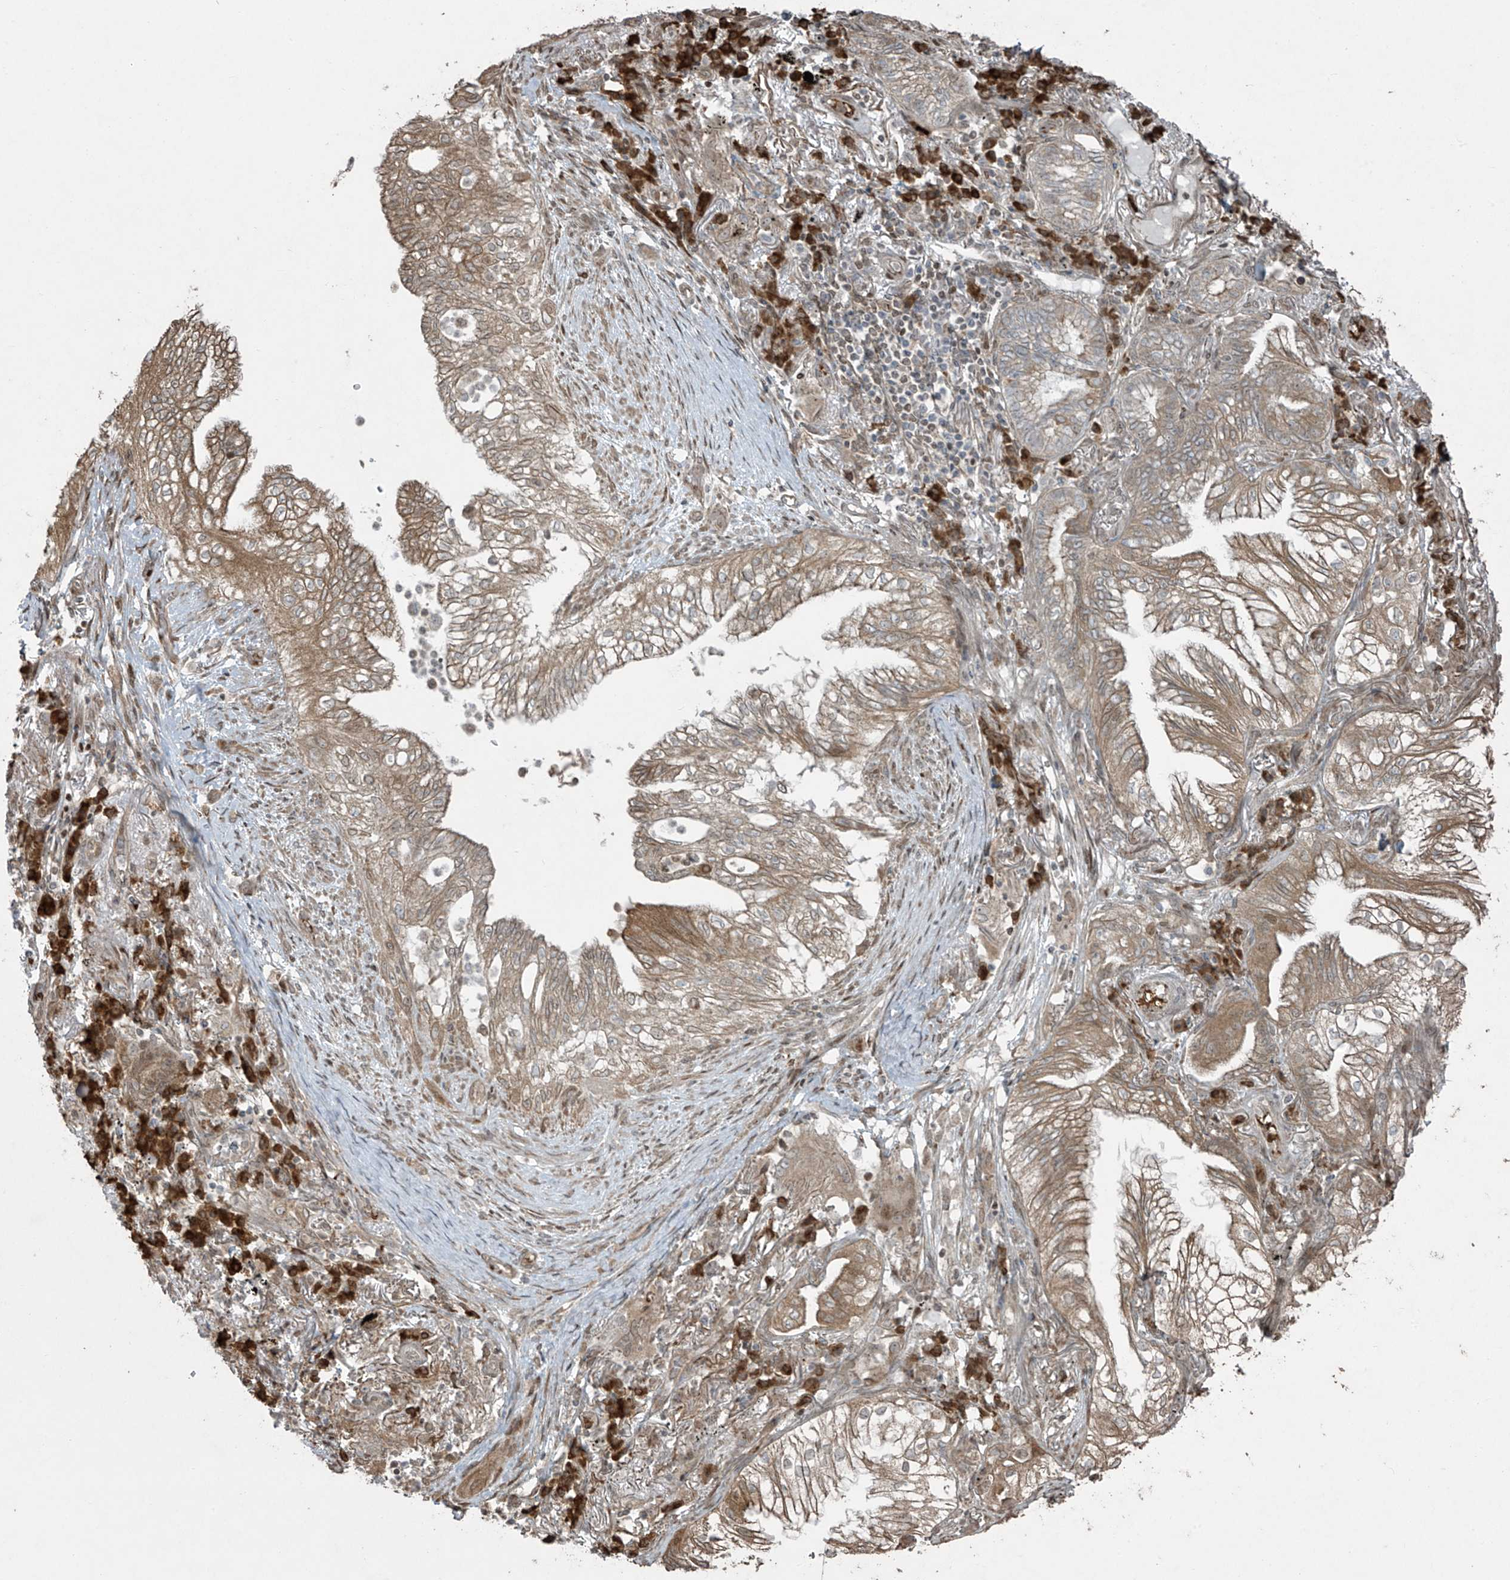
{"staining": {"intensity": "moderate", "quantity": ">75%", "location": "cytoplasmic/membranous"}, "tissue": "lung cancer", "cell_type": "Tumor cells", "image_type": "cancer", "snomed": [{"axis": "morphology", "description": "Adenocarcinoma, NOS"}, {"axis": "topography", "description": "Lung"}], "caption": "Protein expression analysis of lung cancer displays moderate cytoplasmic/membranous positivity in approximately >75% of tumor cells.", "gene": "TTC22", "patient": {"sex": "female", "age": 70}}